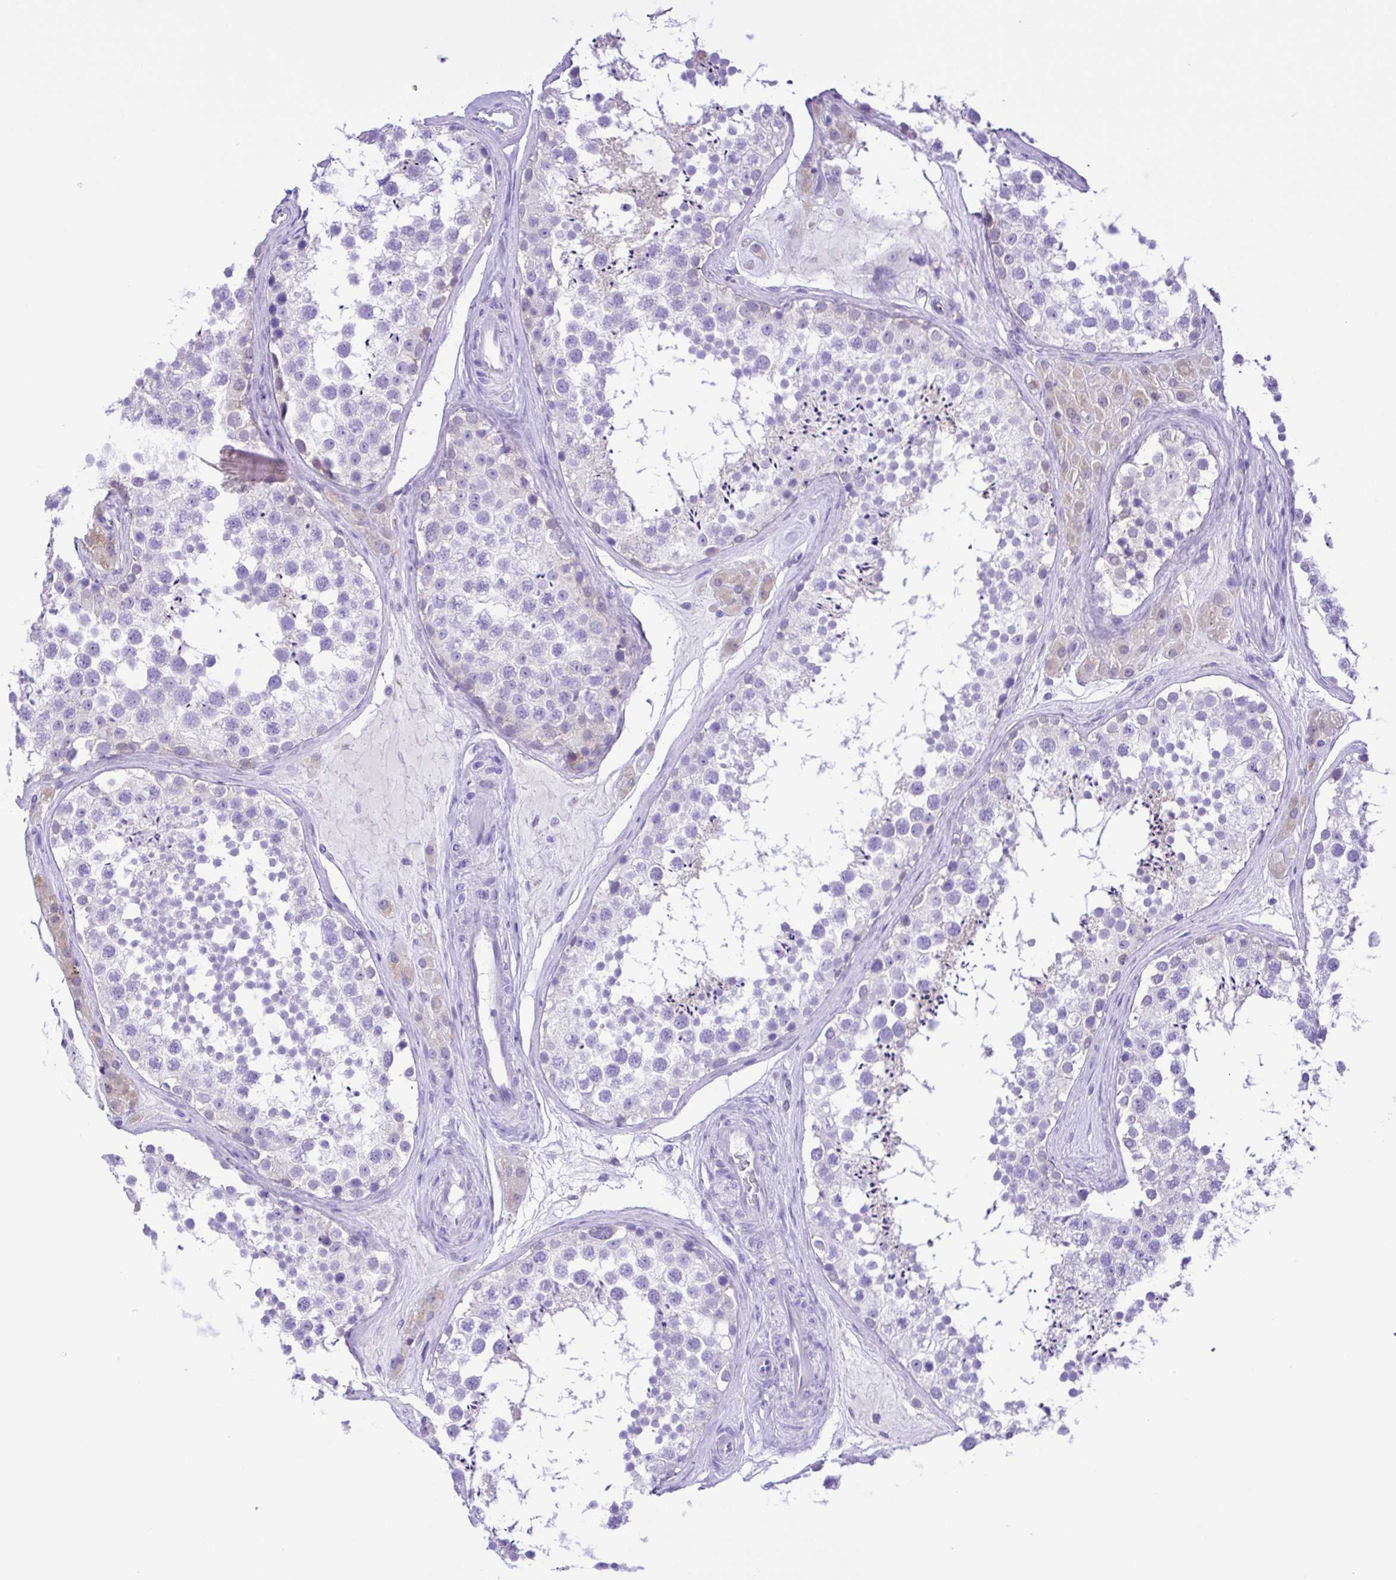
{"staining": {"intensity": "moderate", "quantity": "<25%", "location": "cytoplasmic/membranous"}, "tissue": "testis", "cell_type": "Cells in seminiferous ducts", "image_type": "normal", "snomed": [{"axis": "morphology", "description": "Normal tissue, NOS"}, {"axis": "topography", "description": "Testis"}], "caption": "DAB (3,3'-diaminobenzidine) immunohistochemical staining of unremarkable testis exhibits moderate cytoplasmic/membranous protein staining in approximately <25% of cells in seminiferous ducts.", "gene": "SYT1", "patient": {"sex": "male", "age": 41}}